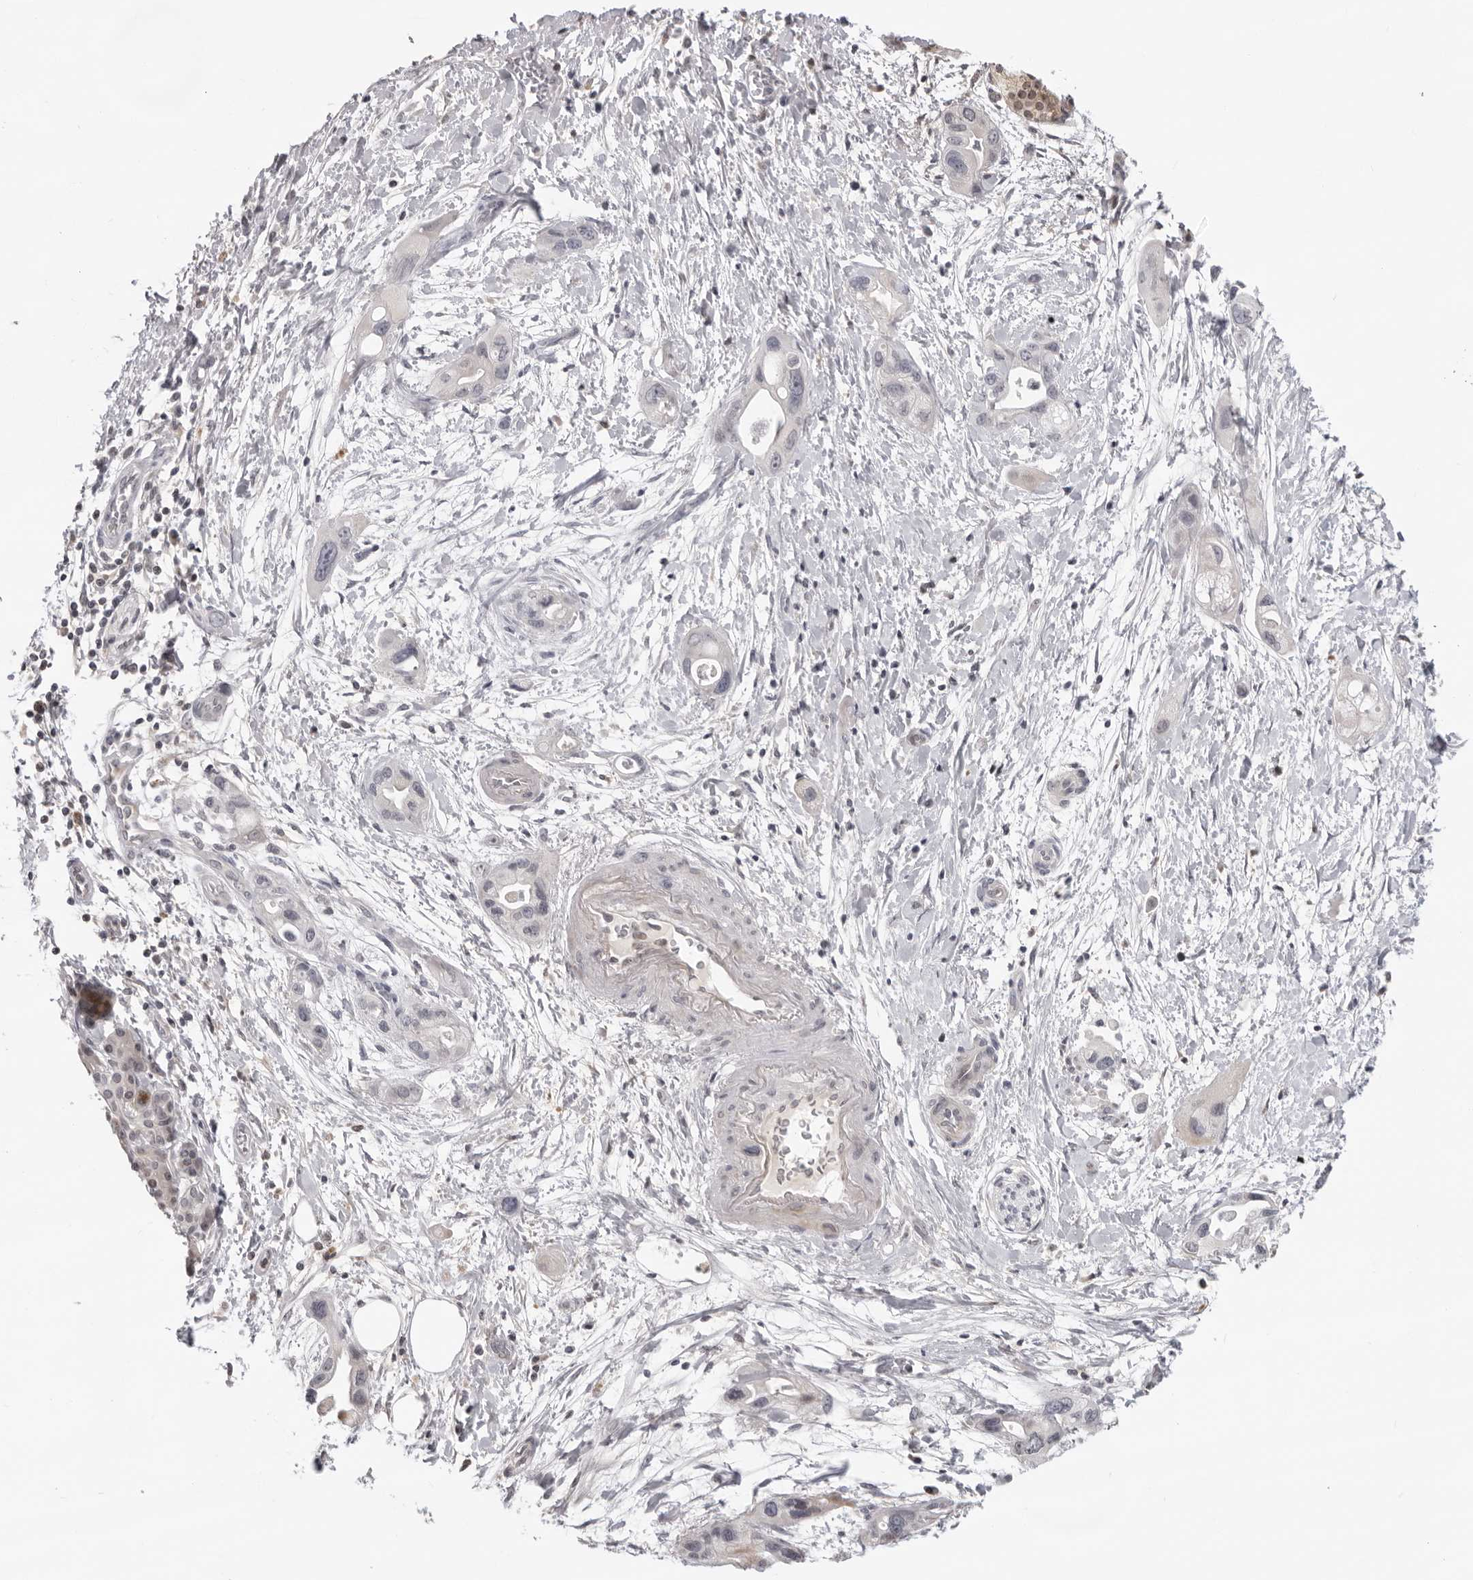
{"staining": {"intensity": "negative", "quantity": "none", "location": "none"}, "tissue": "pancreatic cancer", "cell_type": "Tumor cells", "image_type": "cancer", "snomed": [{"axis": "morphology", "description": "Adenocarcinoma, NOS"}, {"axis": "topography", "description": "Pancreas"}], "caption": "This is an immunohistochemistry histopathology image of pancreatic cancer. There is no positivity in tumor cells.", "gene": "ACP6", "patient": {"sex": "female", "age": 77}}